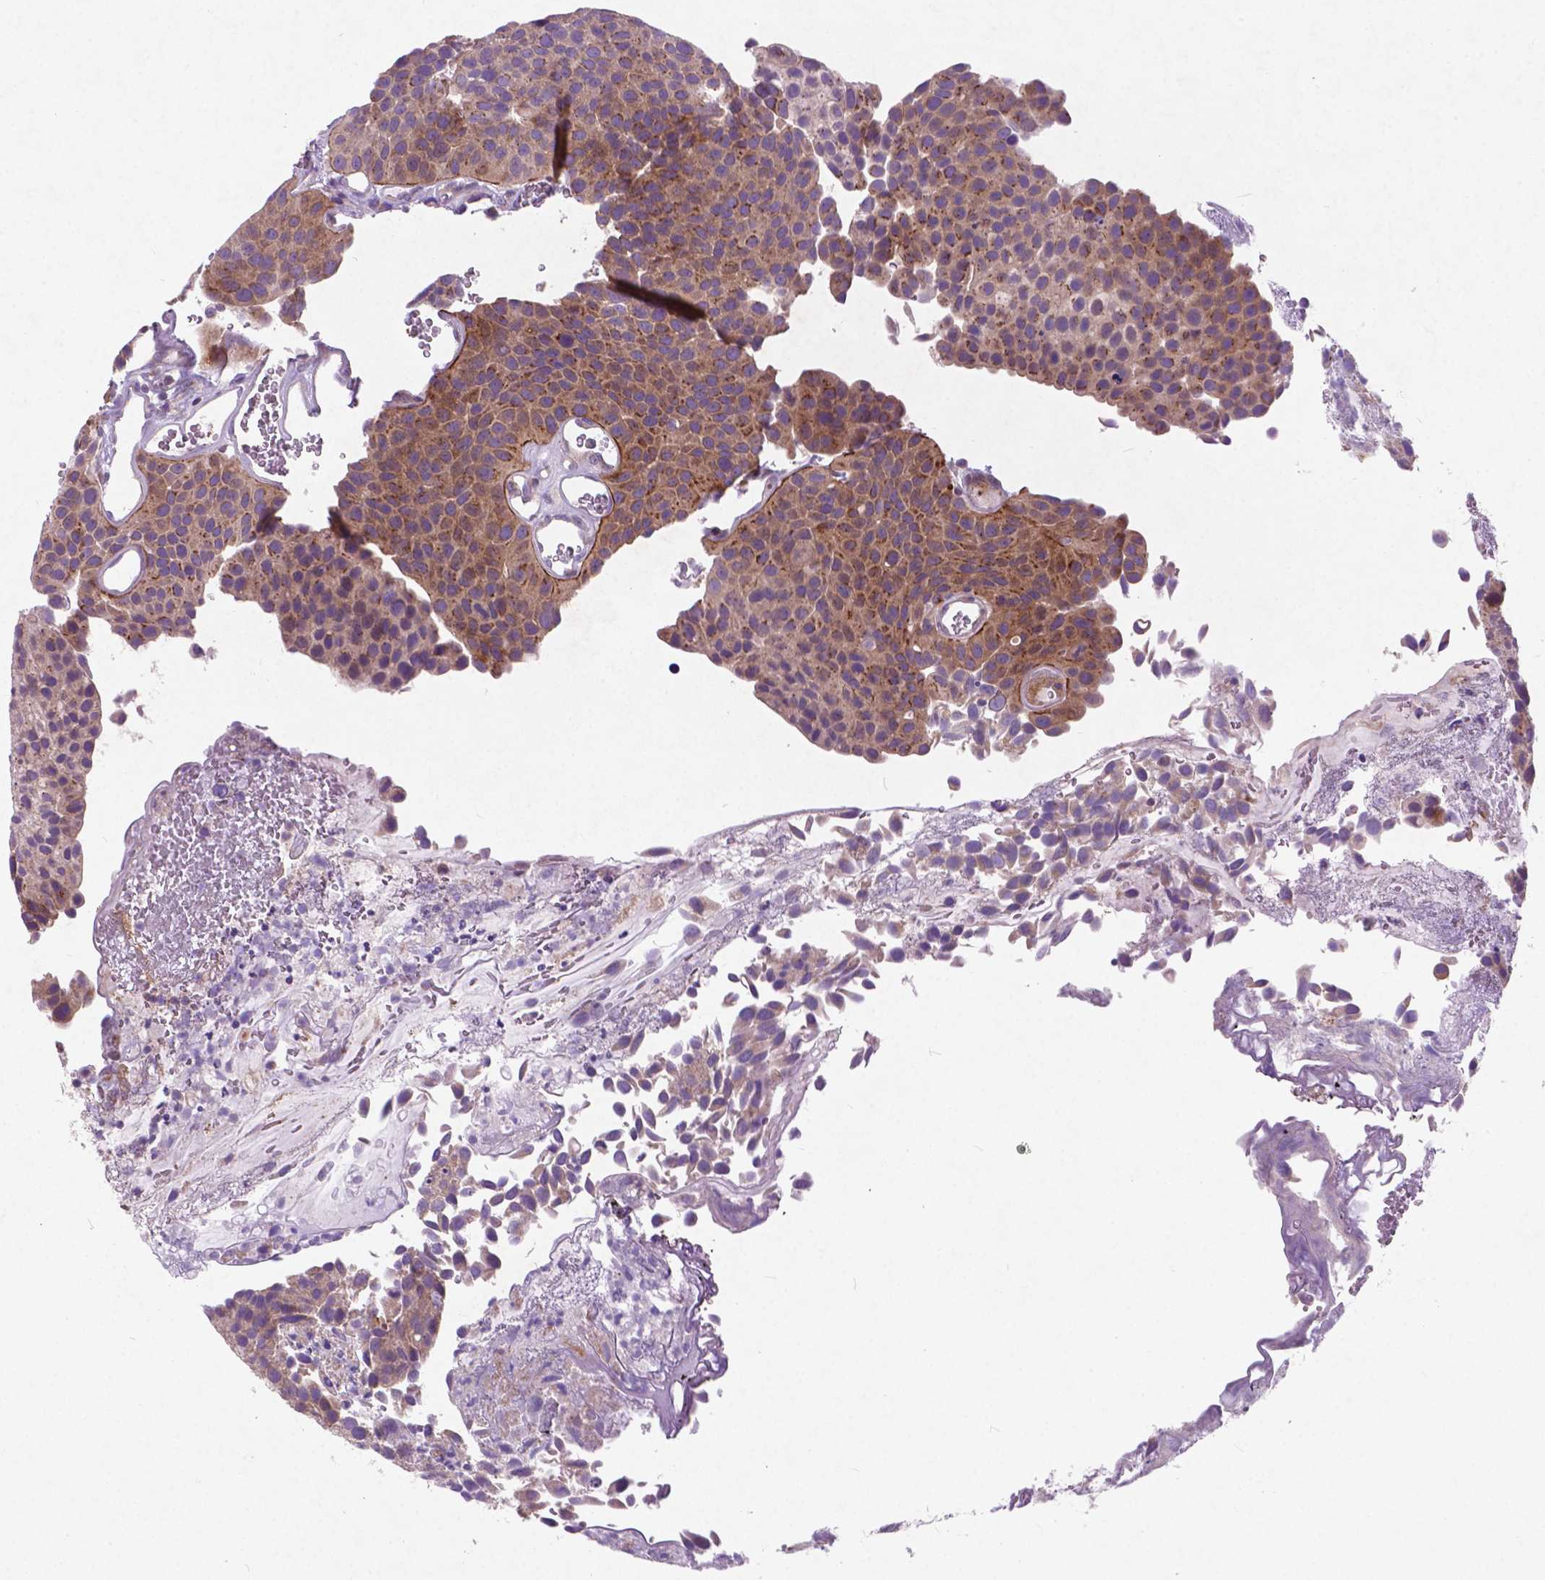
{"staining": {"intensity": "weak", "quantity": ">75%", "location": "cytoplasmic/membranous"}, "tissue": "urothelial cancer", "cell_type": "Tumor cells", "image_type": "cancer", "snomed": [{"axis": "morphology", "description": "Urothelial carcinoma, Low grade"}, {"axis": "topography", "description": "Urinary bladder"}], "caption": "Urothelial cancer tissue displays weak cytoplasmic/membranous positivity in about >75% of tumor cells", "gene": "ATG4D", "patient": {"sex": "female", "age": 69}}